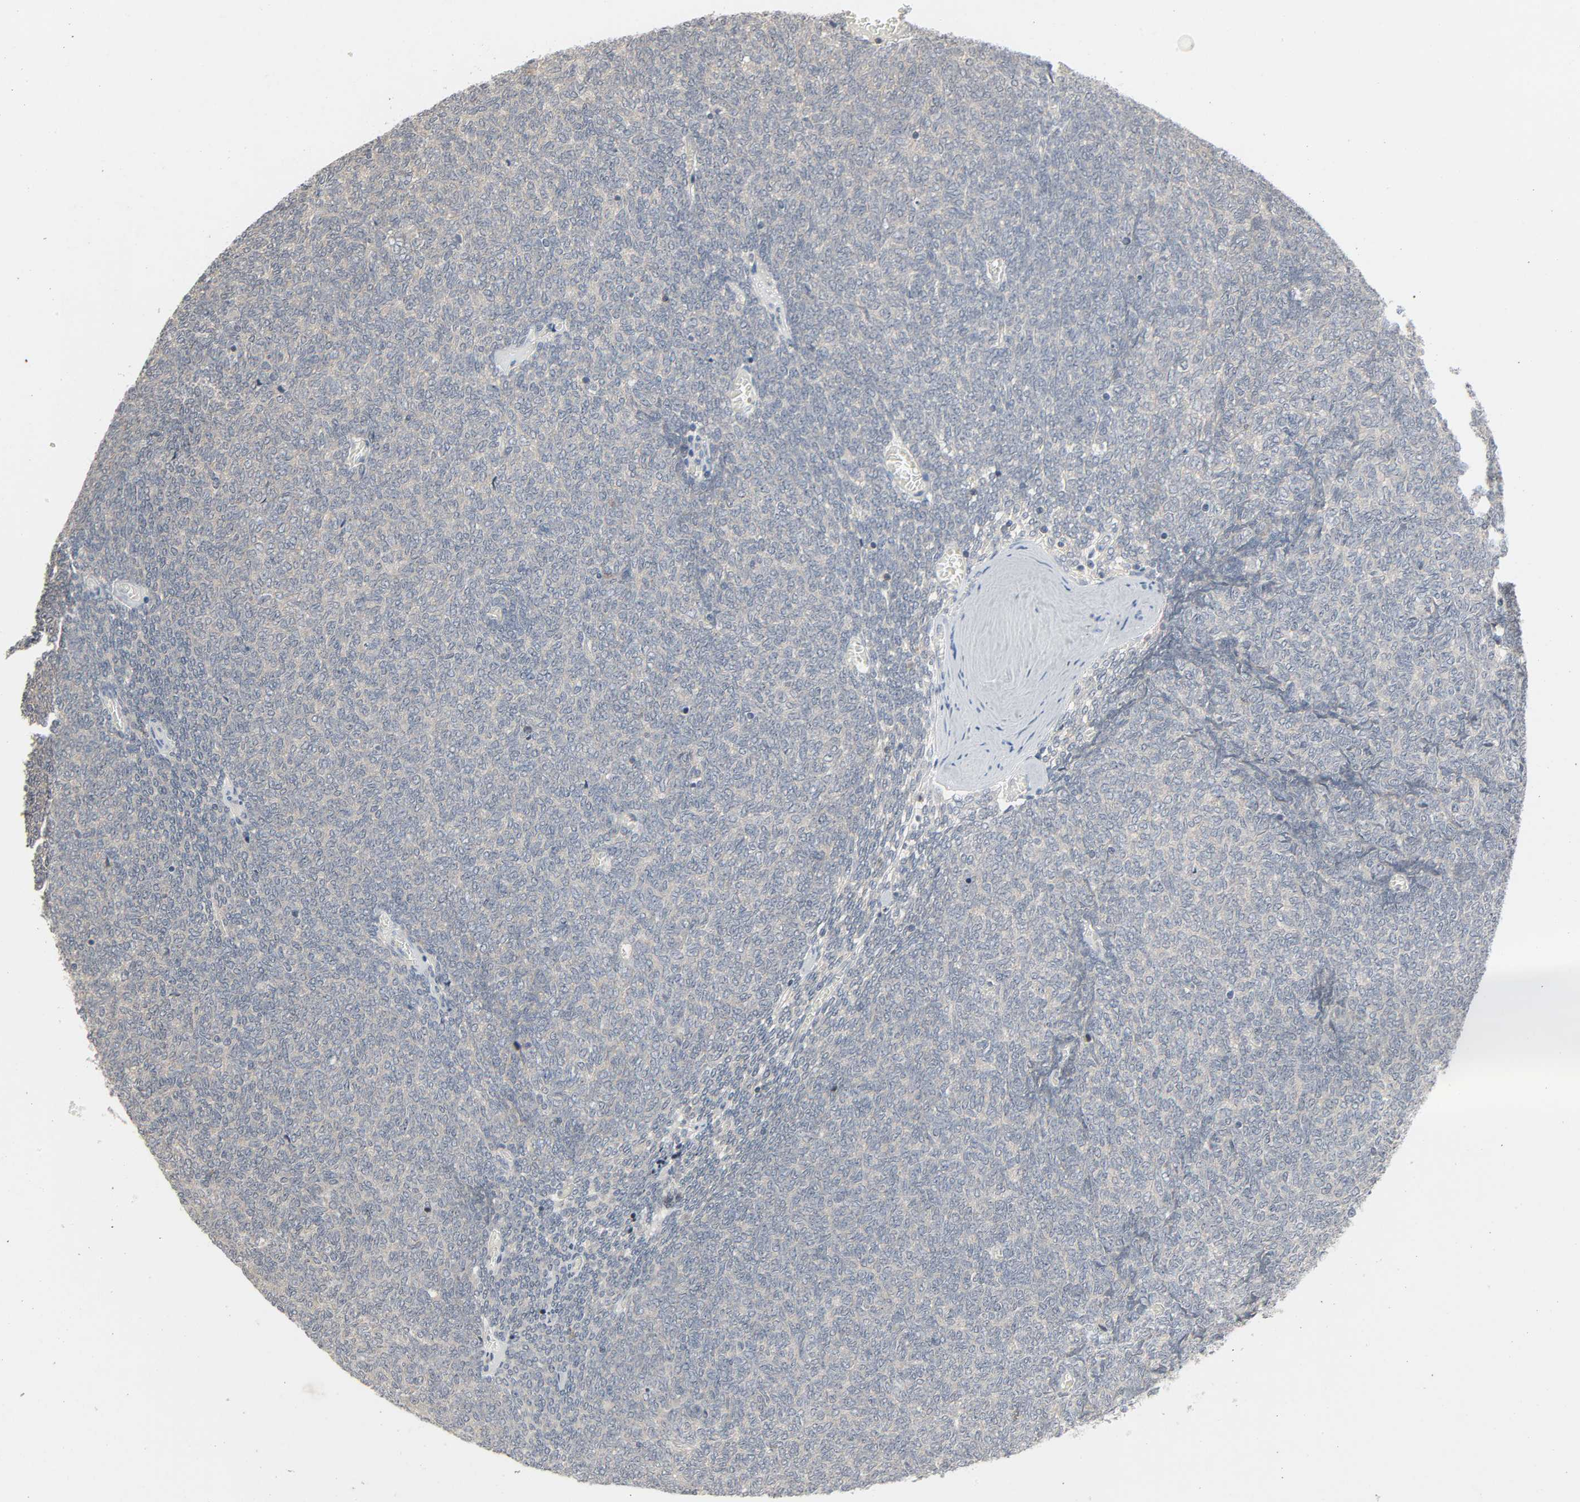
{"staining": {"intensity": "negative", "quantity": "none", "location": "none"}, "tissue": "renal cancer", "cell_type": "Tumor cells", "image_type": "cancer", "snomed": [{"axis": "morphology", "description": "Neoplasm, malignant, NOS"}, {"axis": "topography", "description": "Kidney"}], "caption": "This is an IHC micrograph of renal malignant neoplasm. There is no expression in tumor cells.", "gene": "CD4", "patient": {"sex": "male", "age": 28}}